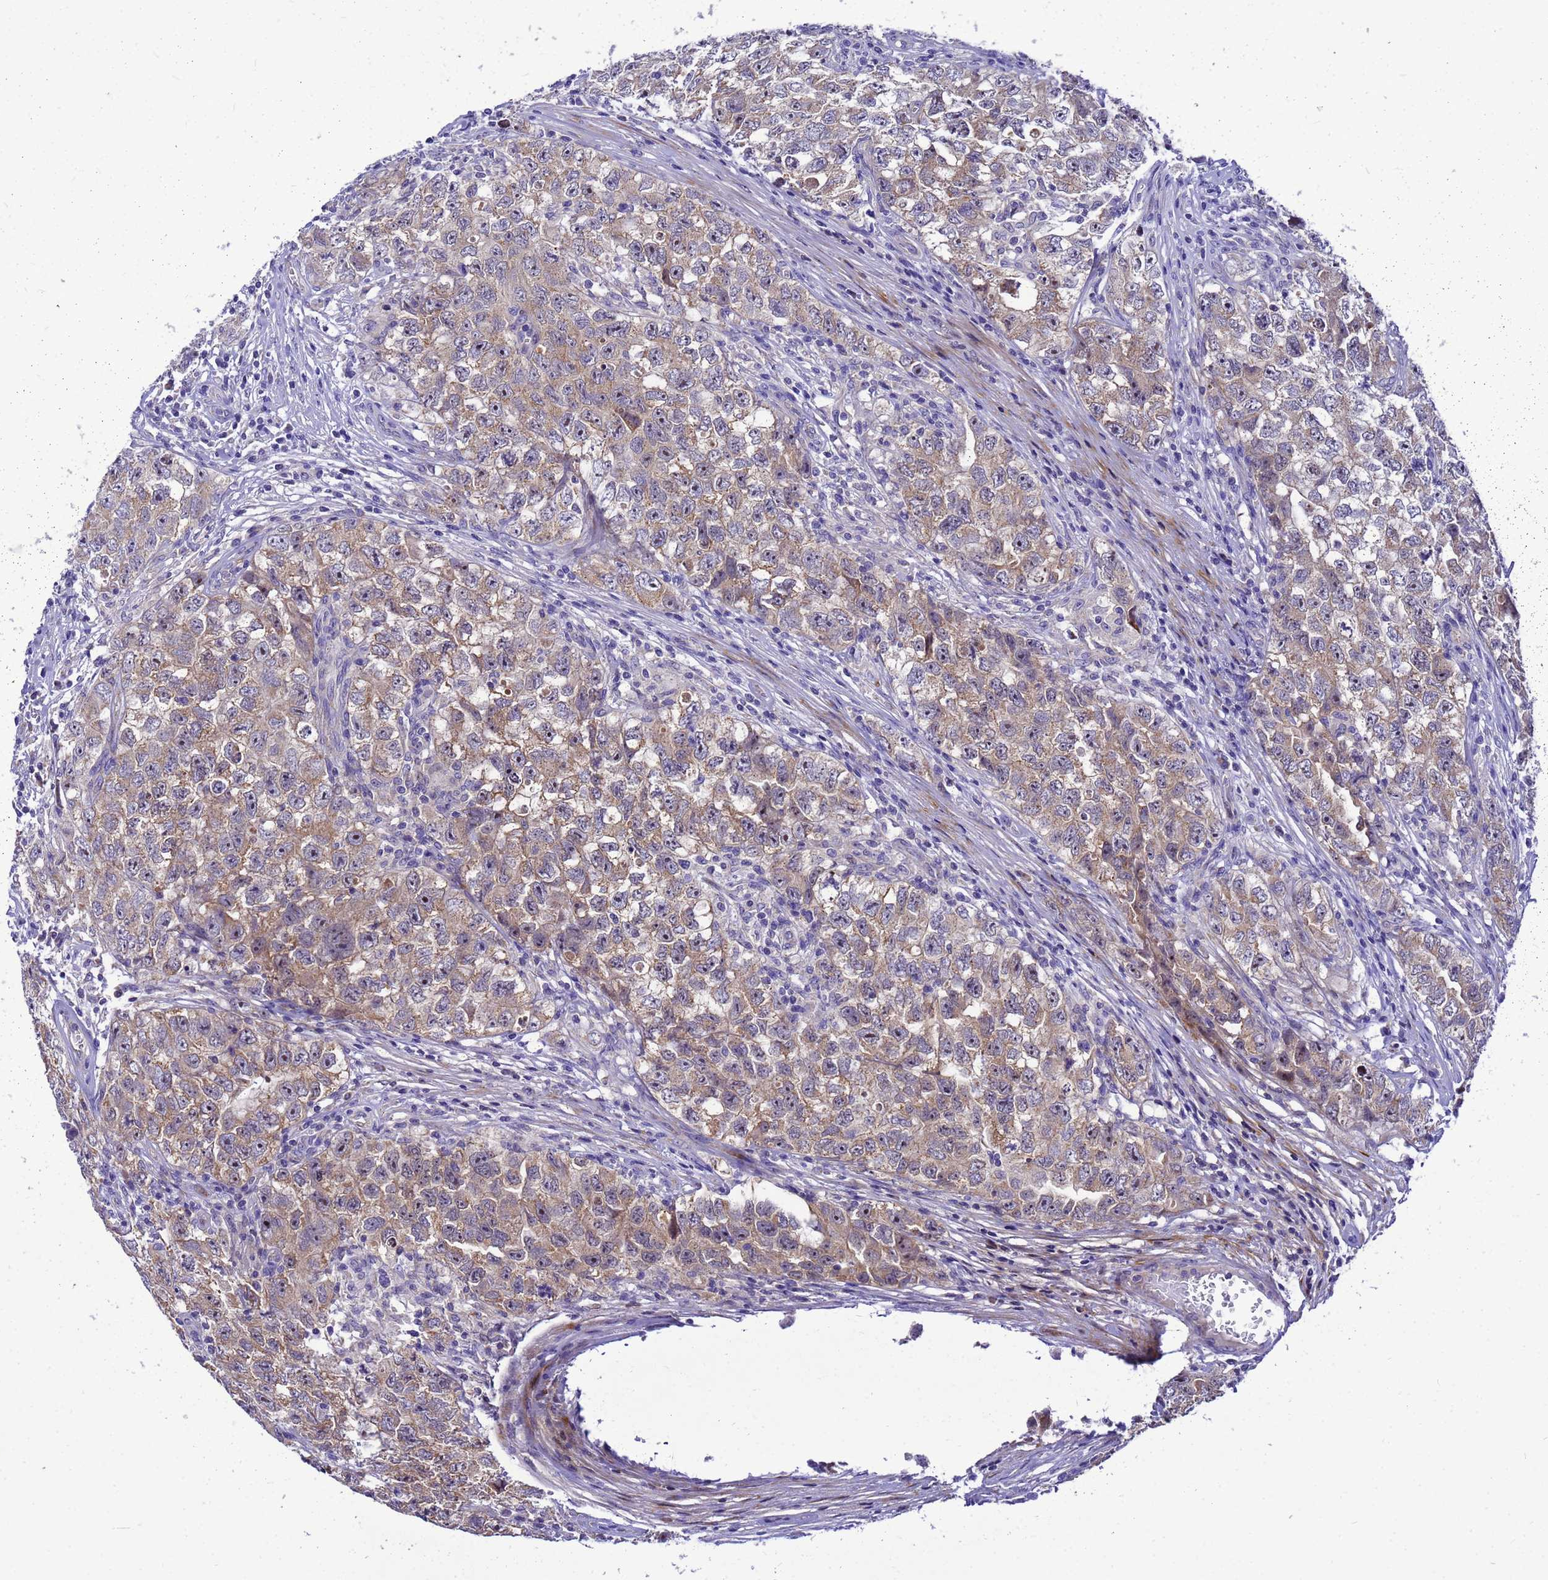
{"staining": {"intensity": "weak", "quantity": "25%-75%", "location": "cytoplasmic/membranous"}, "tissue": "testis cancer", "cell_type": "Tumor cells", "image_type": "cancer", "snomed": [{"axis": "morphology", "description": "Seminoma, NOS"}, {"axis": "morphology", "description": "Carcinoma, Embryonal, NOS"}, {"axis": "topography", "description": "Testis"}], "caption": "Testis cancer tissue shows weak cytoplasmic/membranous expression in about 25%-75% of tumor cells, visualized by immunohistochemistry.", "gene": "POP7", "patient": {"sex": "male", "age": 43}}